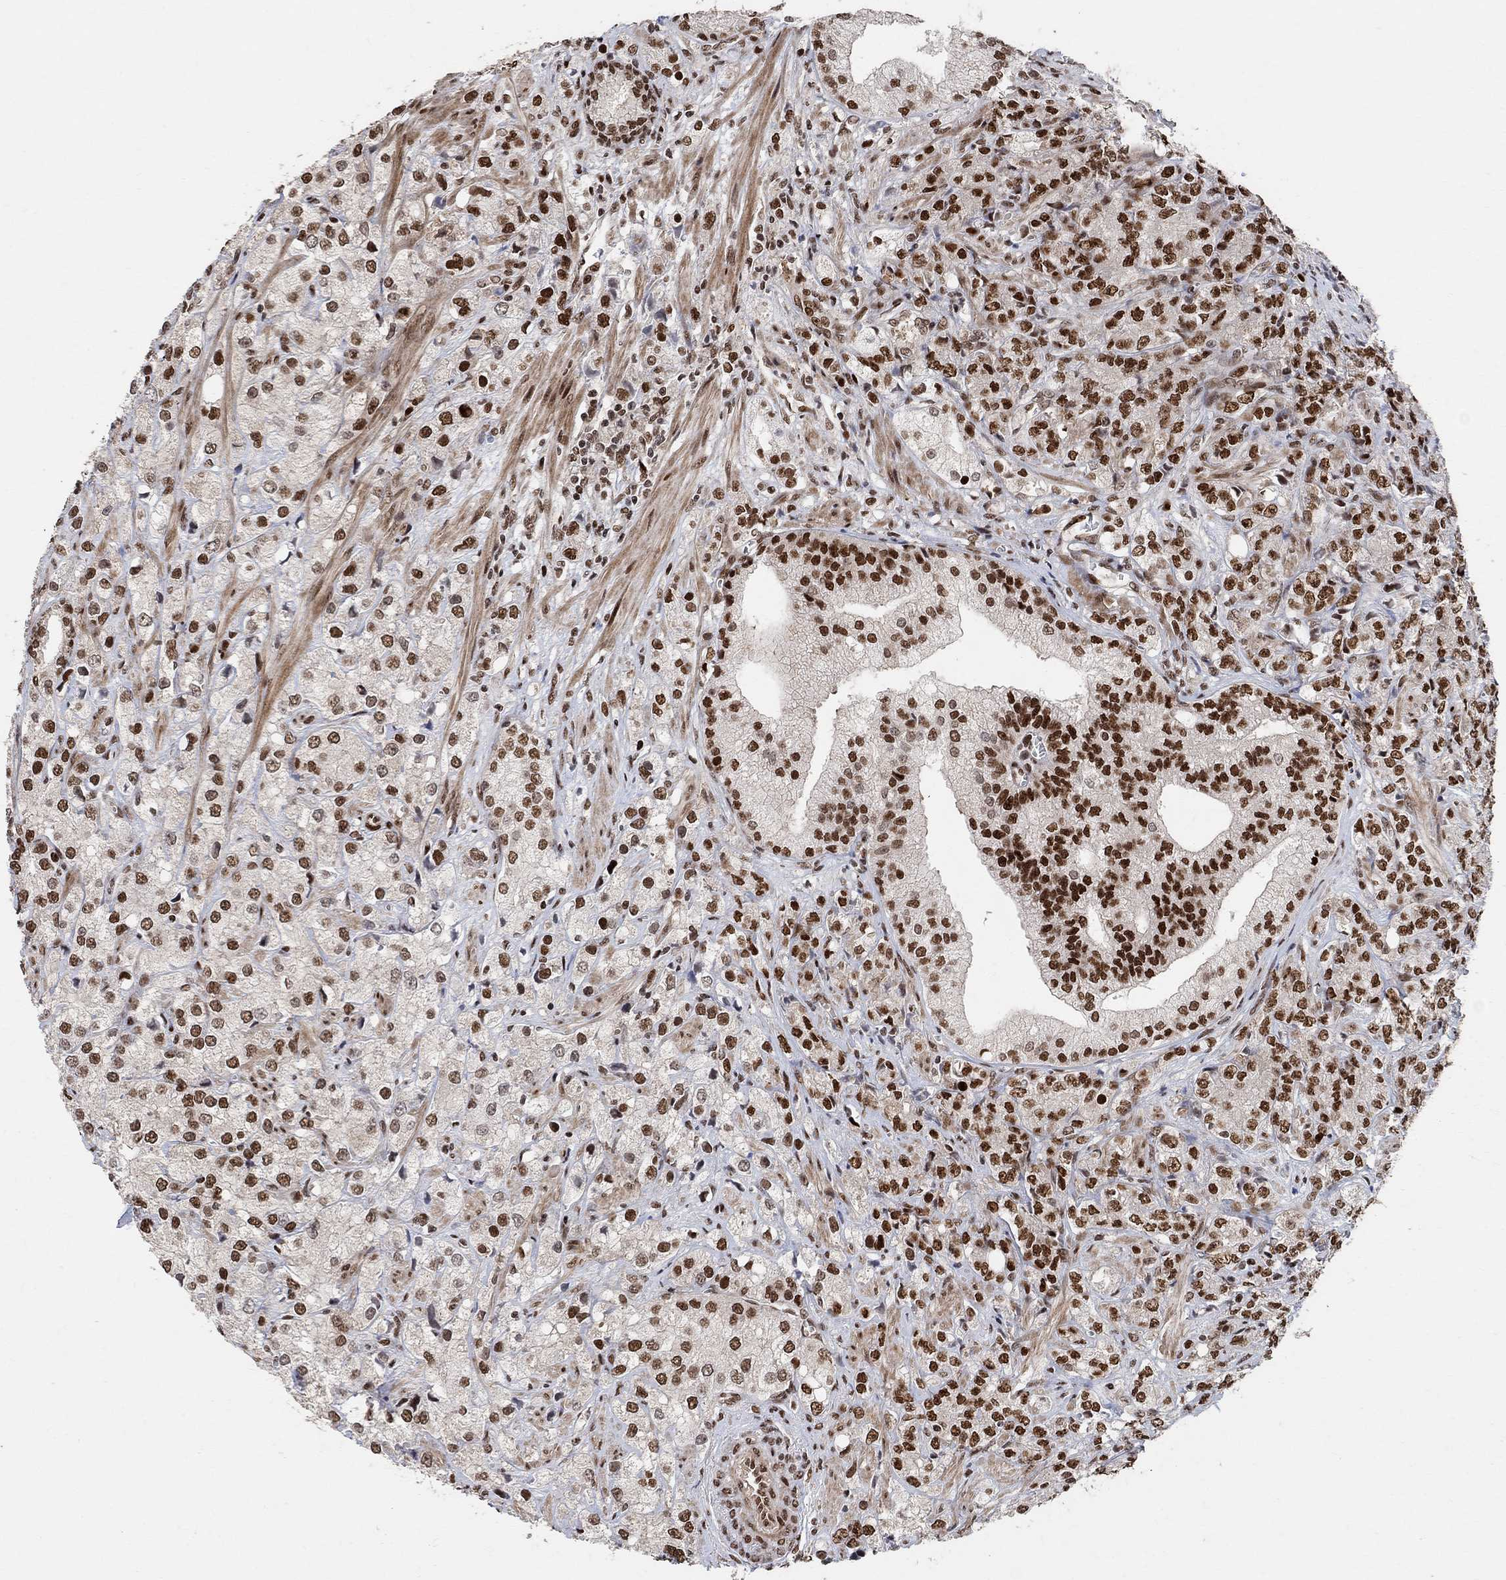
{"staining": {"intensity": "strong", "quantity": ">75%", "location": "nuclear"}, "tissue": "prostate cancer", "cell_type": "Tumor cells", "image_type": "cancer", "snomed": [{"axis": "morphology", "description": "Adenocarcinoma, NOS"}, {"axis": "topography", "description": "Prostate and seminal vesicle, NOS"}, {"axis": "topography", "description": "Prostate"}], "caption": "Protein expression analysis of human prostate cancer (adenocarcinoma) reveals strong nuclear staining in approximately >75% of tumor cells. (Stains: DAB in brown, nuclei in blue, Microscopy: brightfield microscopy at high magnification).", "gene": "E4F1", "patient": {"sex": "male", "age": 68}}